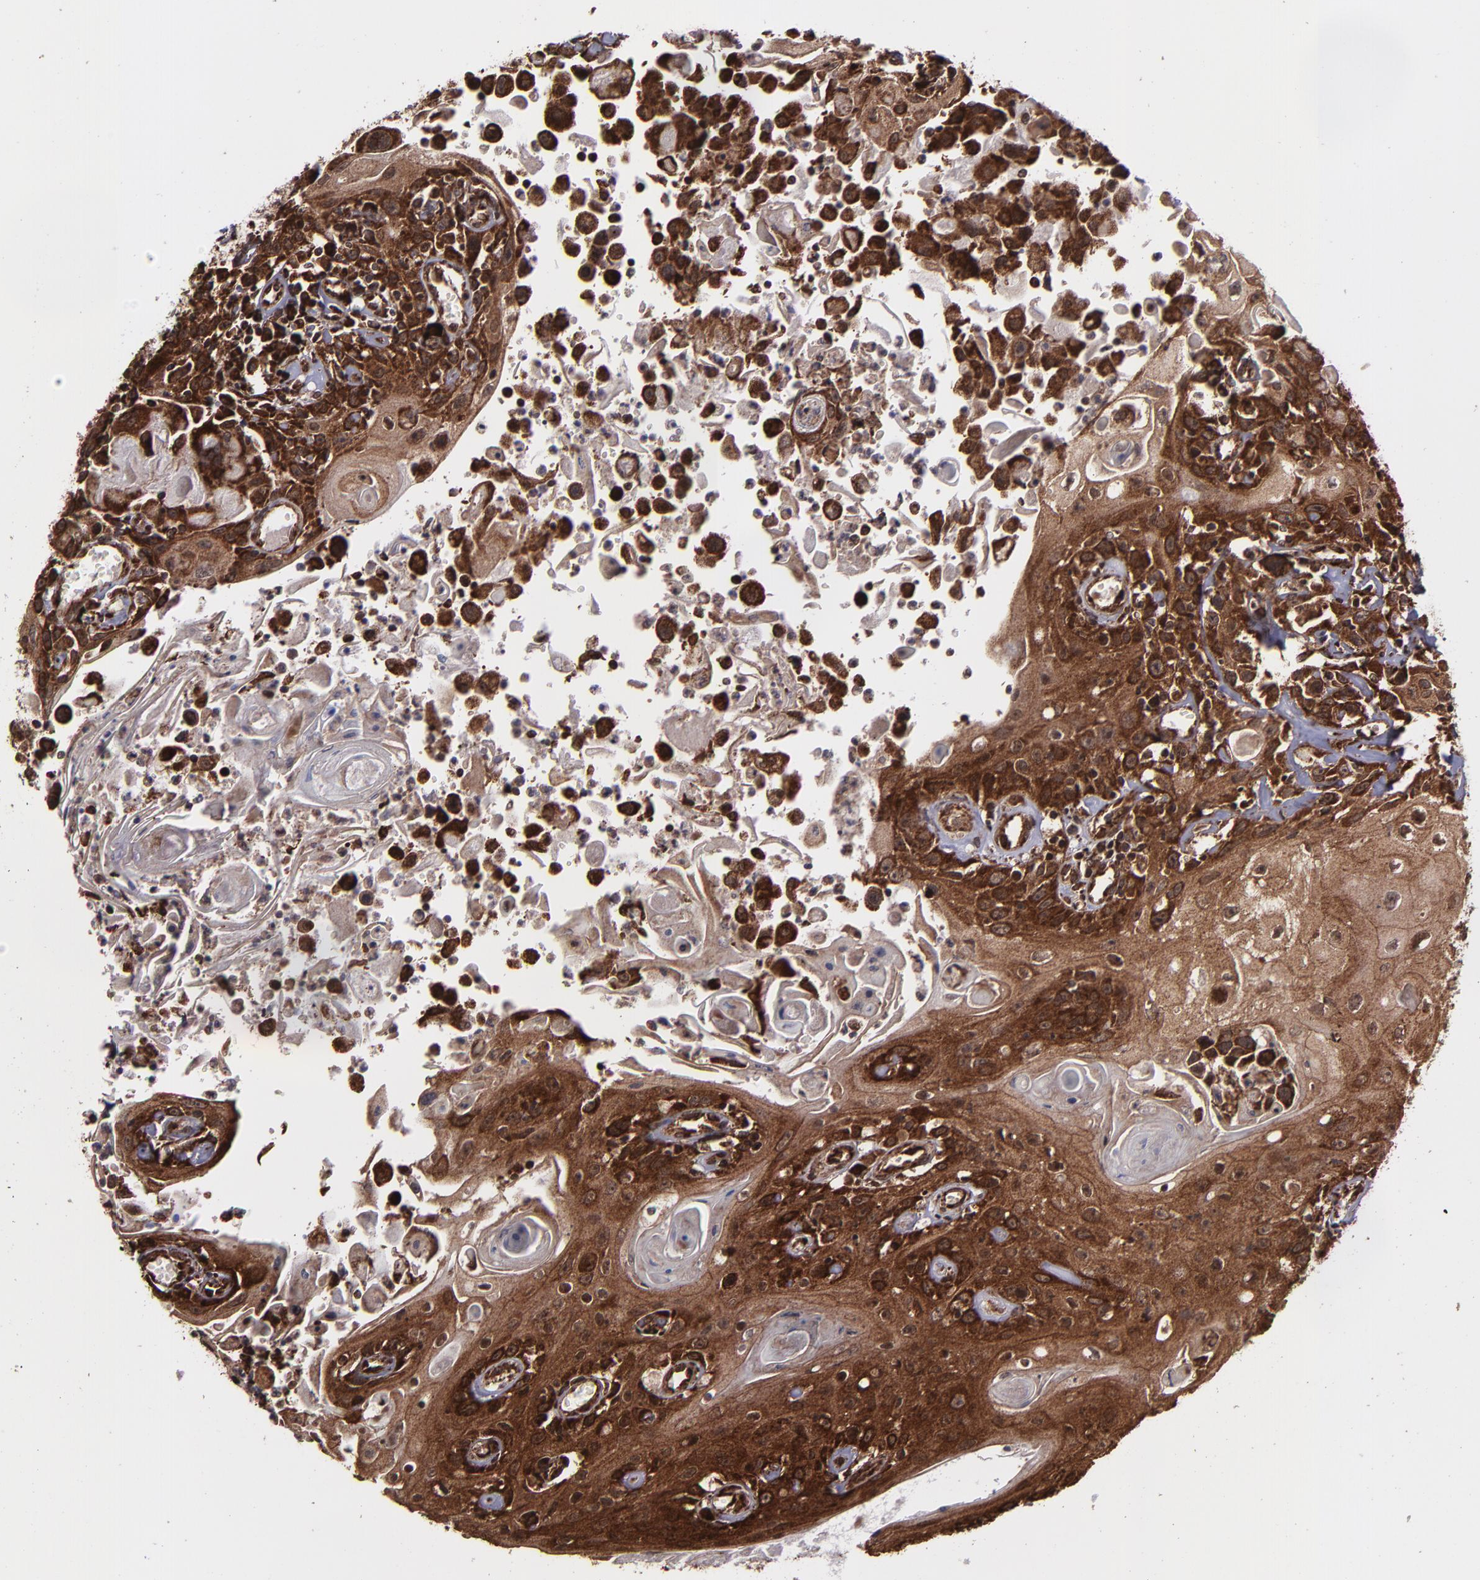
{"staining": {"intensity": "strong", "quantity": ">75%", "location": "cytoplasmic/membranous,nuclear"}, "tissue": "head and neck cancer", "cell_type": "Tumor cells", "image_type": "cancer", "snomed": [{"axis": "morphology", "description": "Squamous cell carcinoma, NOS"}, {"axis": "topography", "description": "Oral tissue"}, {"axis": "topography", "description": "Head-Neck"}], "caption": "Brown immunohistochemical staining in head and neck cancer (squamous cell carcinoma) exhibits strong cytoplasmic/membranous and nuclear expression in about >75% of tumor cells. (Stains: DAB (3,3'-diaminobenzidine) in brown, nuclei in blue, Microscopy: brightfield microscopy at high magnification).", "gene": "EIF4ENIF1", "patient": {"sex": "female", "age": 76}}